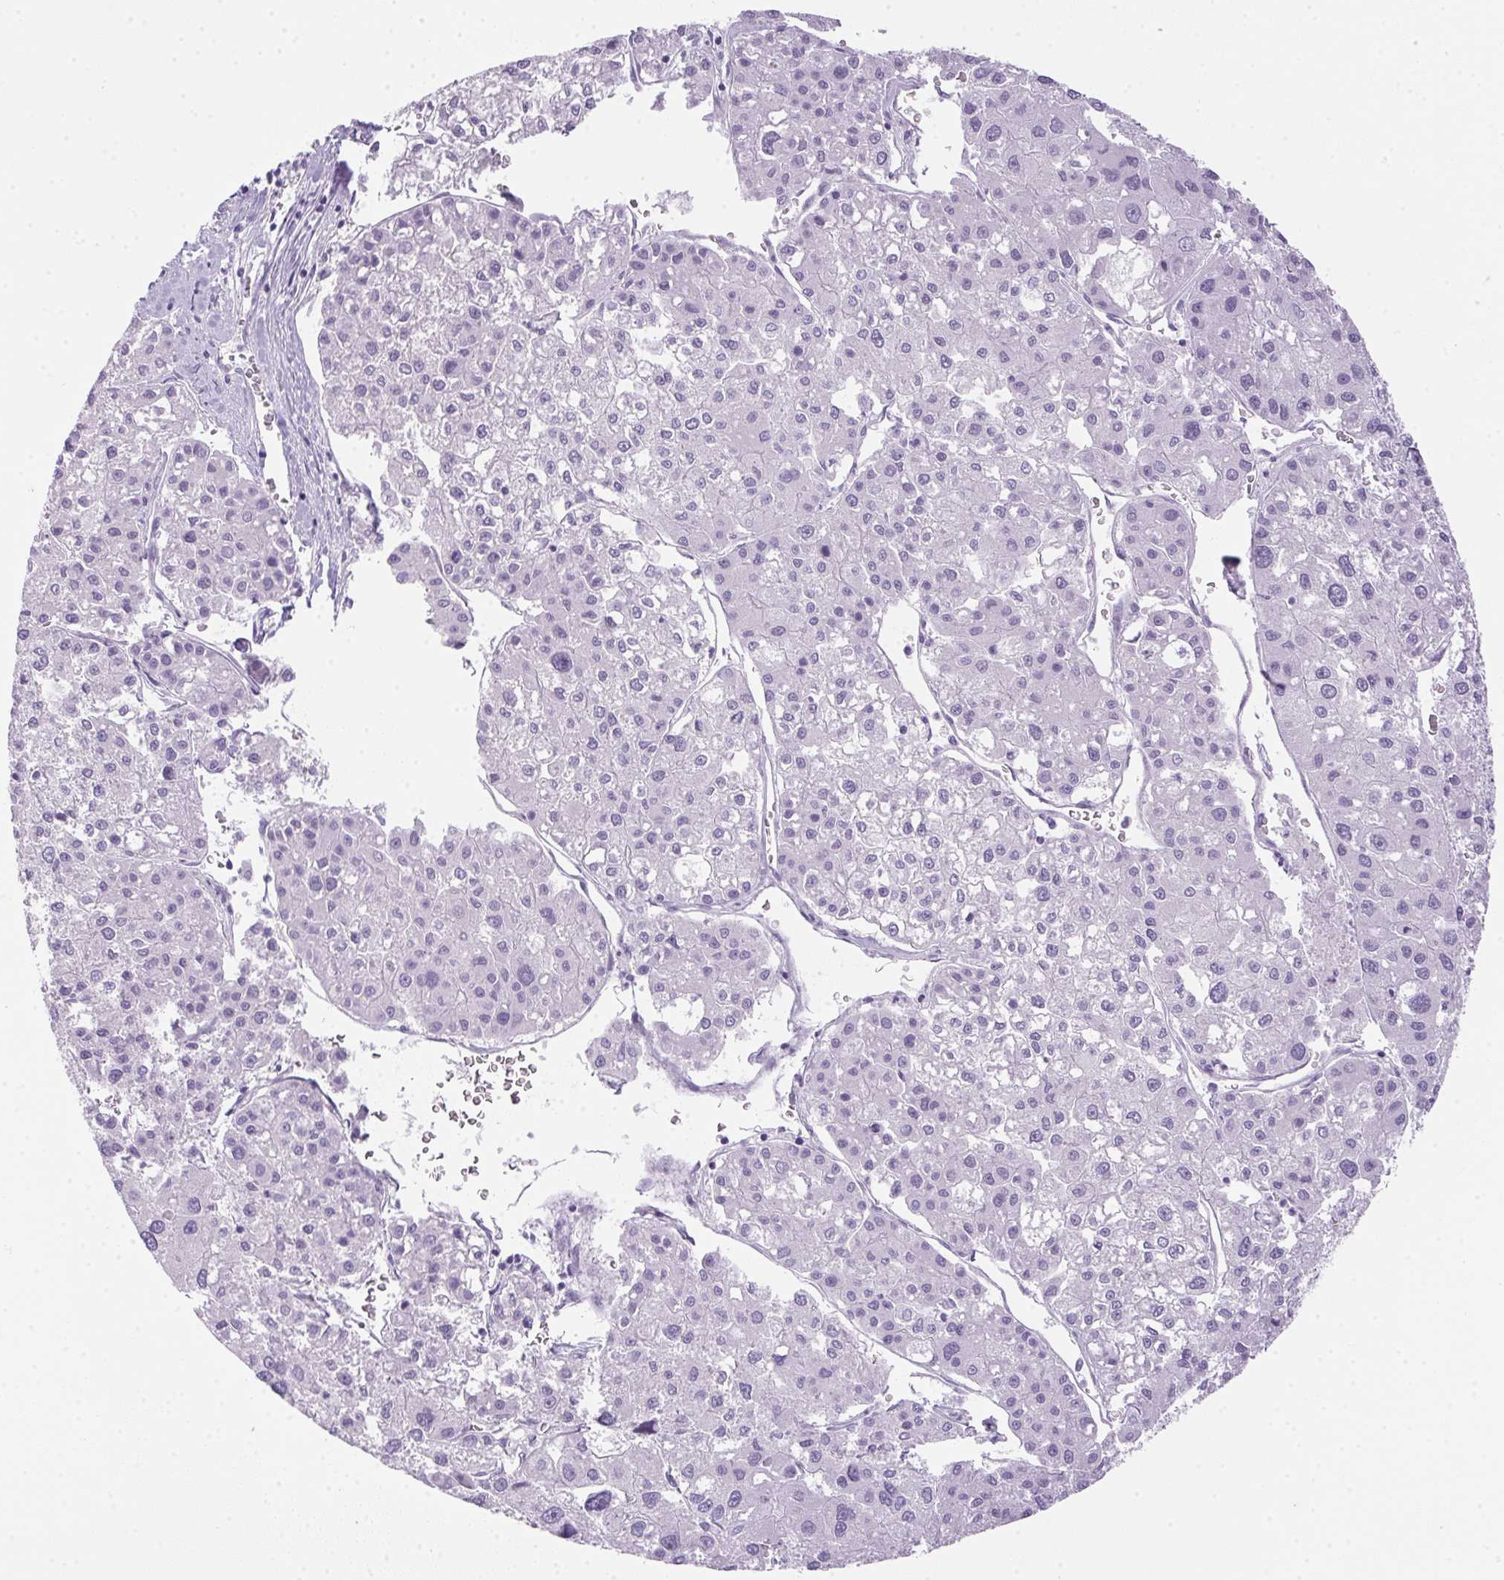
{"staining": {"intensity": "negative", "quantity": "none", "location": "none"}, "tissue": "liver cancer", "cell_type": "Tumor cells", "image_type": "cancer", "snomed": [{"axis": "morphology", "description": "Carcinoma, Hepatocellular, NOS"}, {"axis": "topography", "description": "Liver"}], "caption": "Immunohistochemistry (IHC) photomicrograph of human hepatocellular carcinoma (liver) stained for a protein (brown), which demonstrates no expression in tumor cells. (DAB (3,3'-diaminobenzidine) immunohistochemistry visualized using brightfield microscopy, high magnification).", "gene": "POPDC2", "patient": {"sex": "male", "age": 73}}